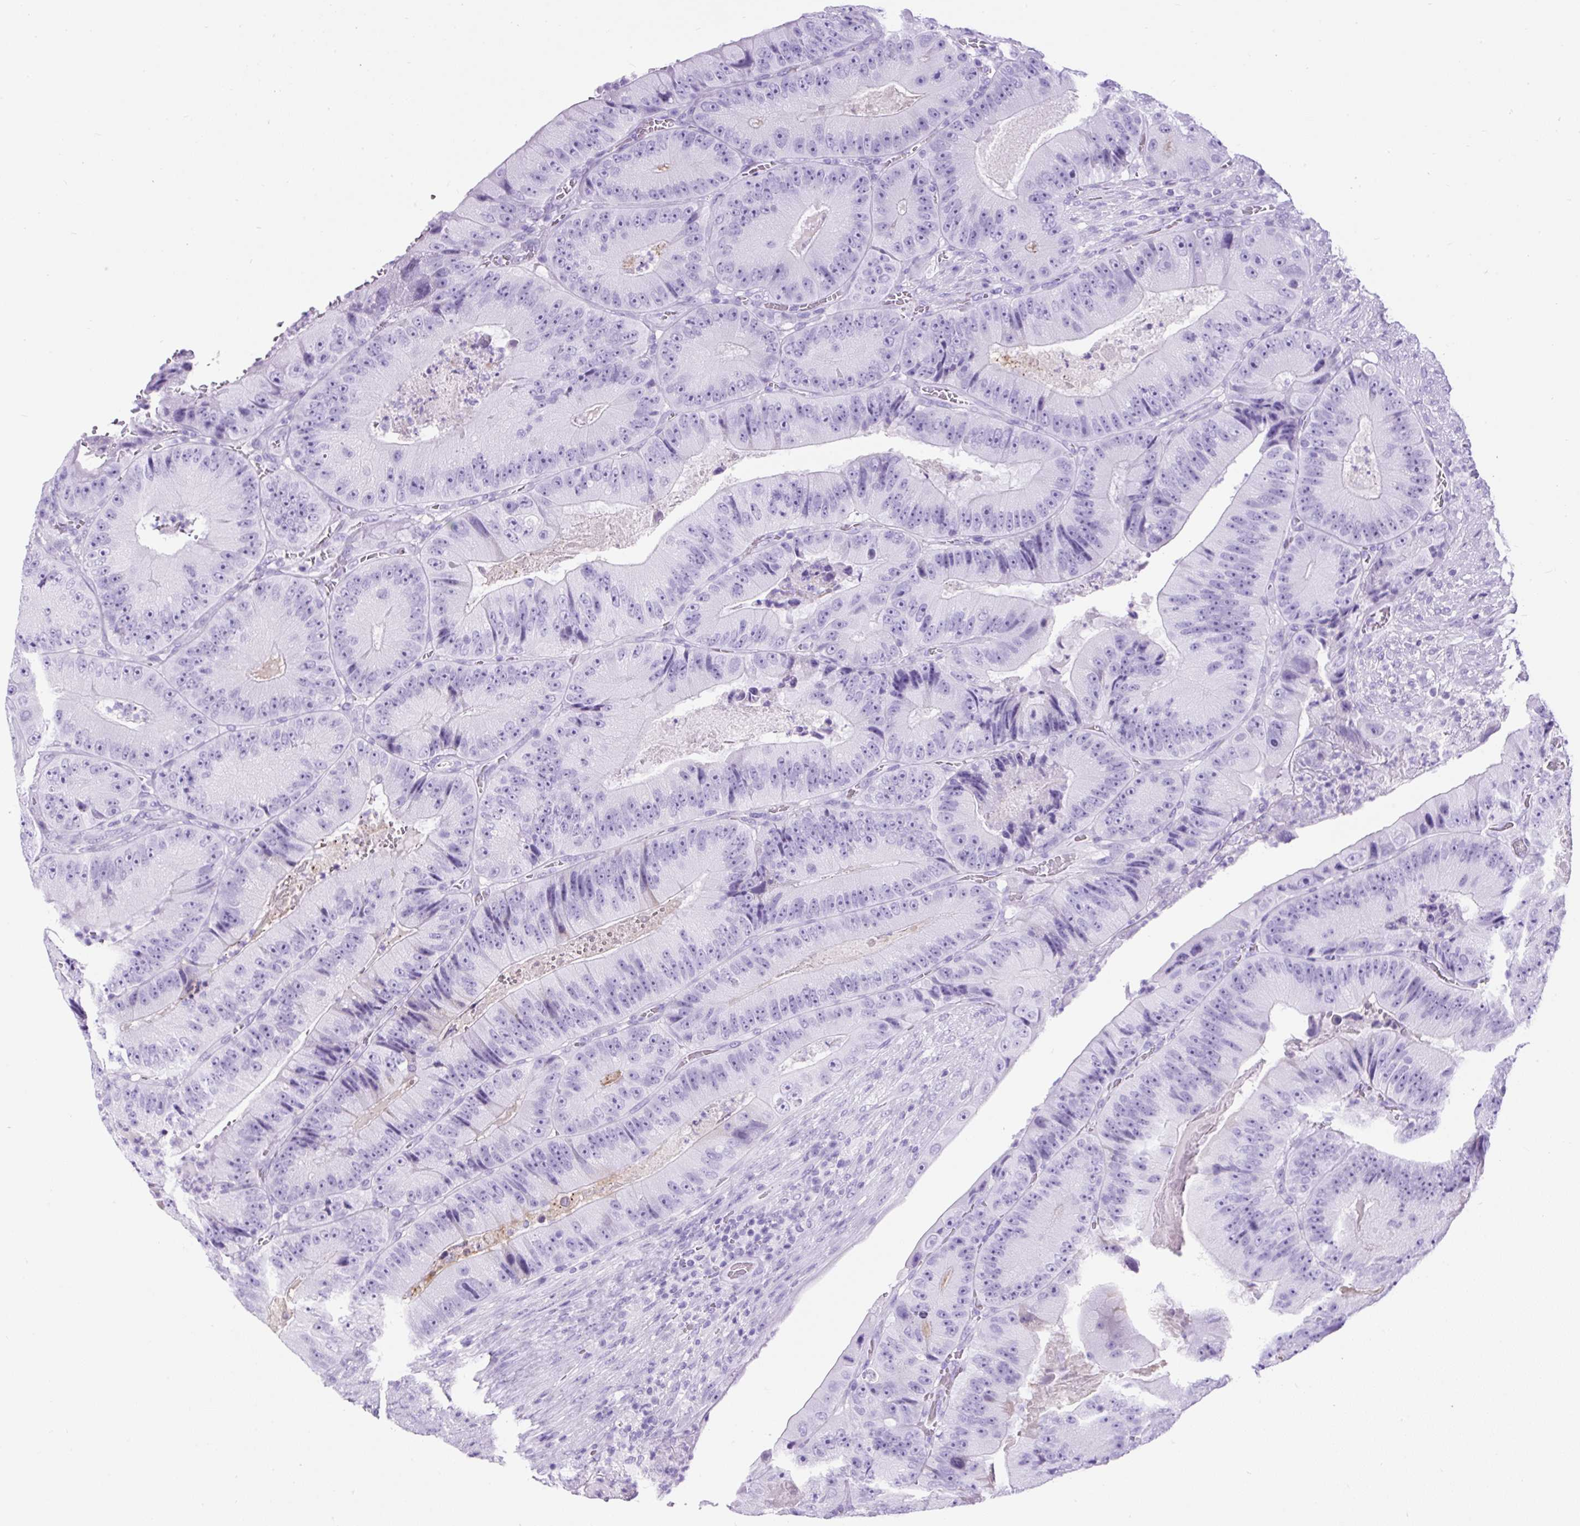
{"staining": {"intensity": "negative", "quantity": "none", "location": "none"}, "tissue": "colorectal cancer", "cell_type": "Tumor cells", "image_type": "cancer", "snomed": [{"axis": "morphology", "description": "Adenocarcinoma, NOS"}, {"axis": "topography", "description": "Colon"}], "caption": "Tumor cells are negative for protein expression in human colorectal adenocarcinoma.", "gene": "CEL", "patient": {"sex": "female", "age": 86}}